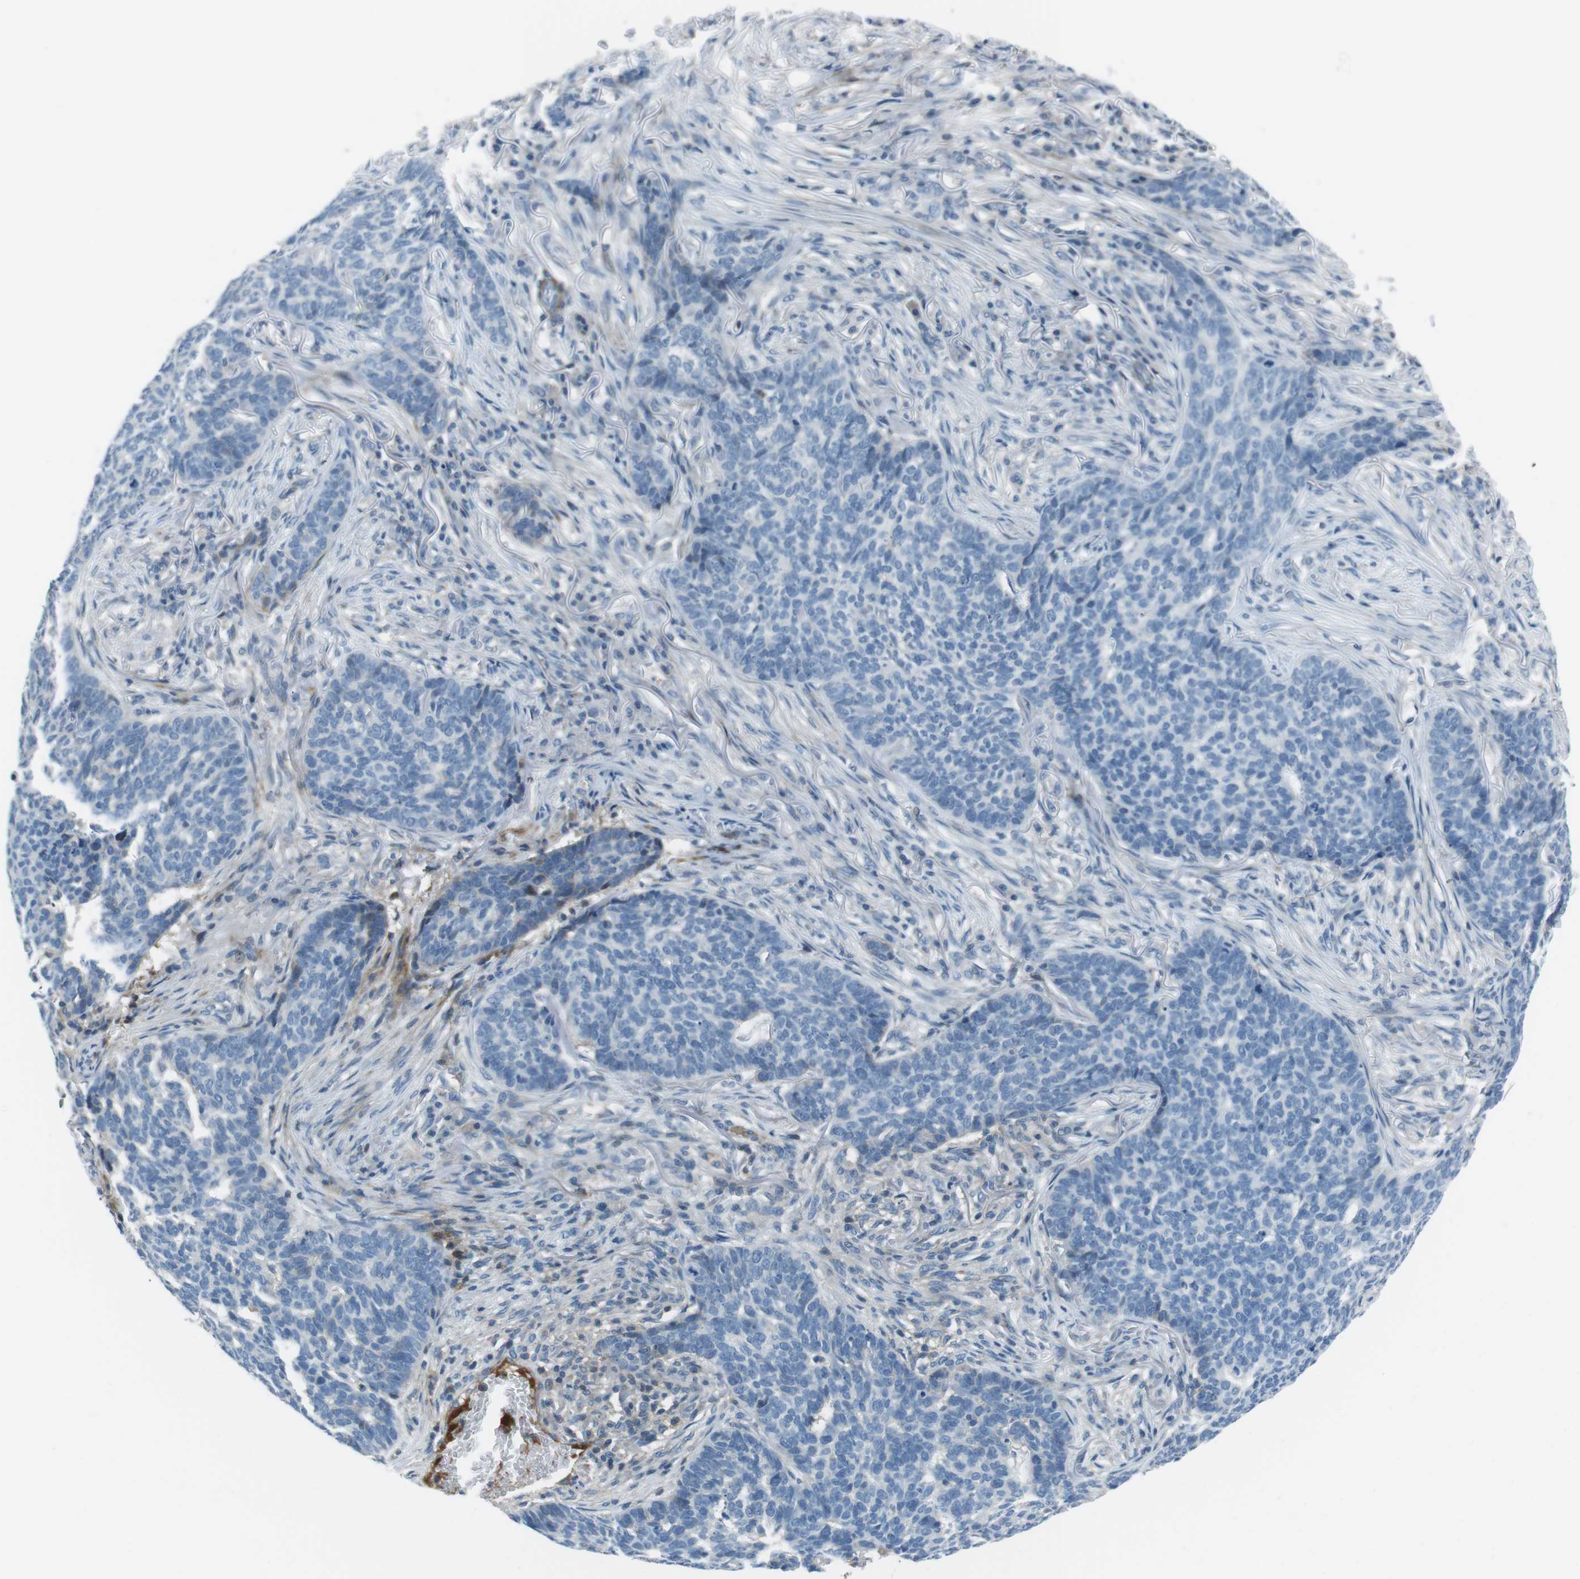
{"staining": {"intensity": "negative", "quantity": "none", "location": "none"}, "tissue": "skin cancer", "cell_type": "Tumor cells", "image_type": "cancer", "snomed": [{"axis": "morphology", "description": "Basal cell carcinoma"}, {"axis": "topography", "description": "Skin"}], "caption": "High power microscopy micrograph of an IHC photomicrograph of skin basal cell carcinoma, revealing no significant staining in tumor cells.", "gene": "ARVCF", "patient": {"sex": "male", "age": 85}}